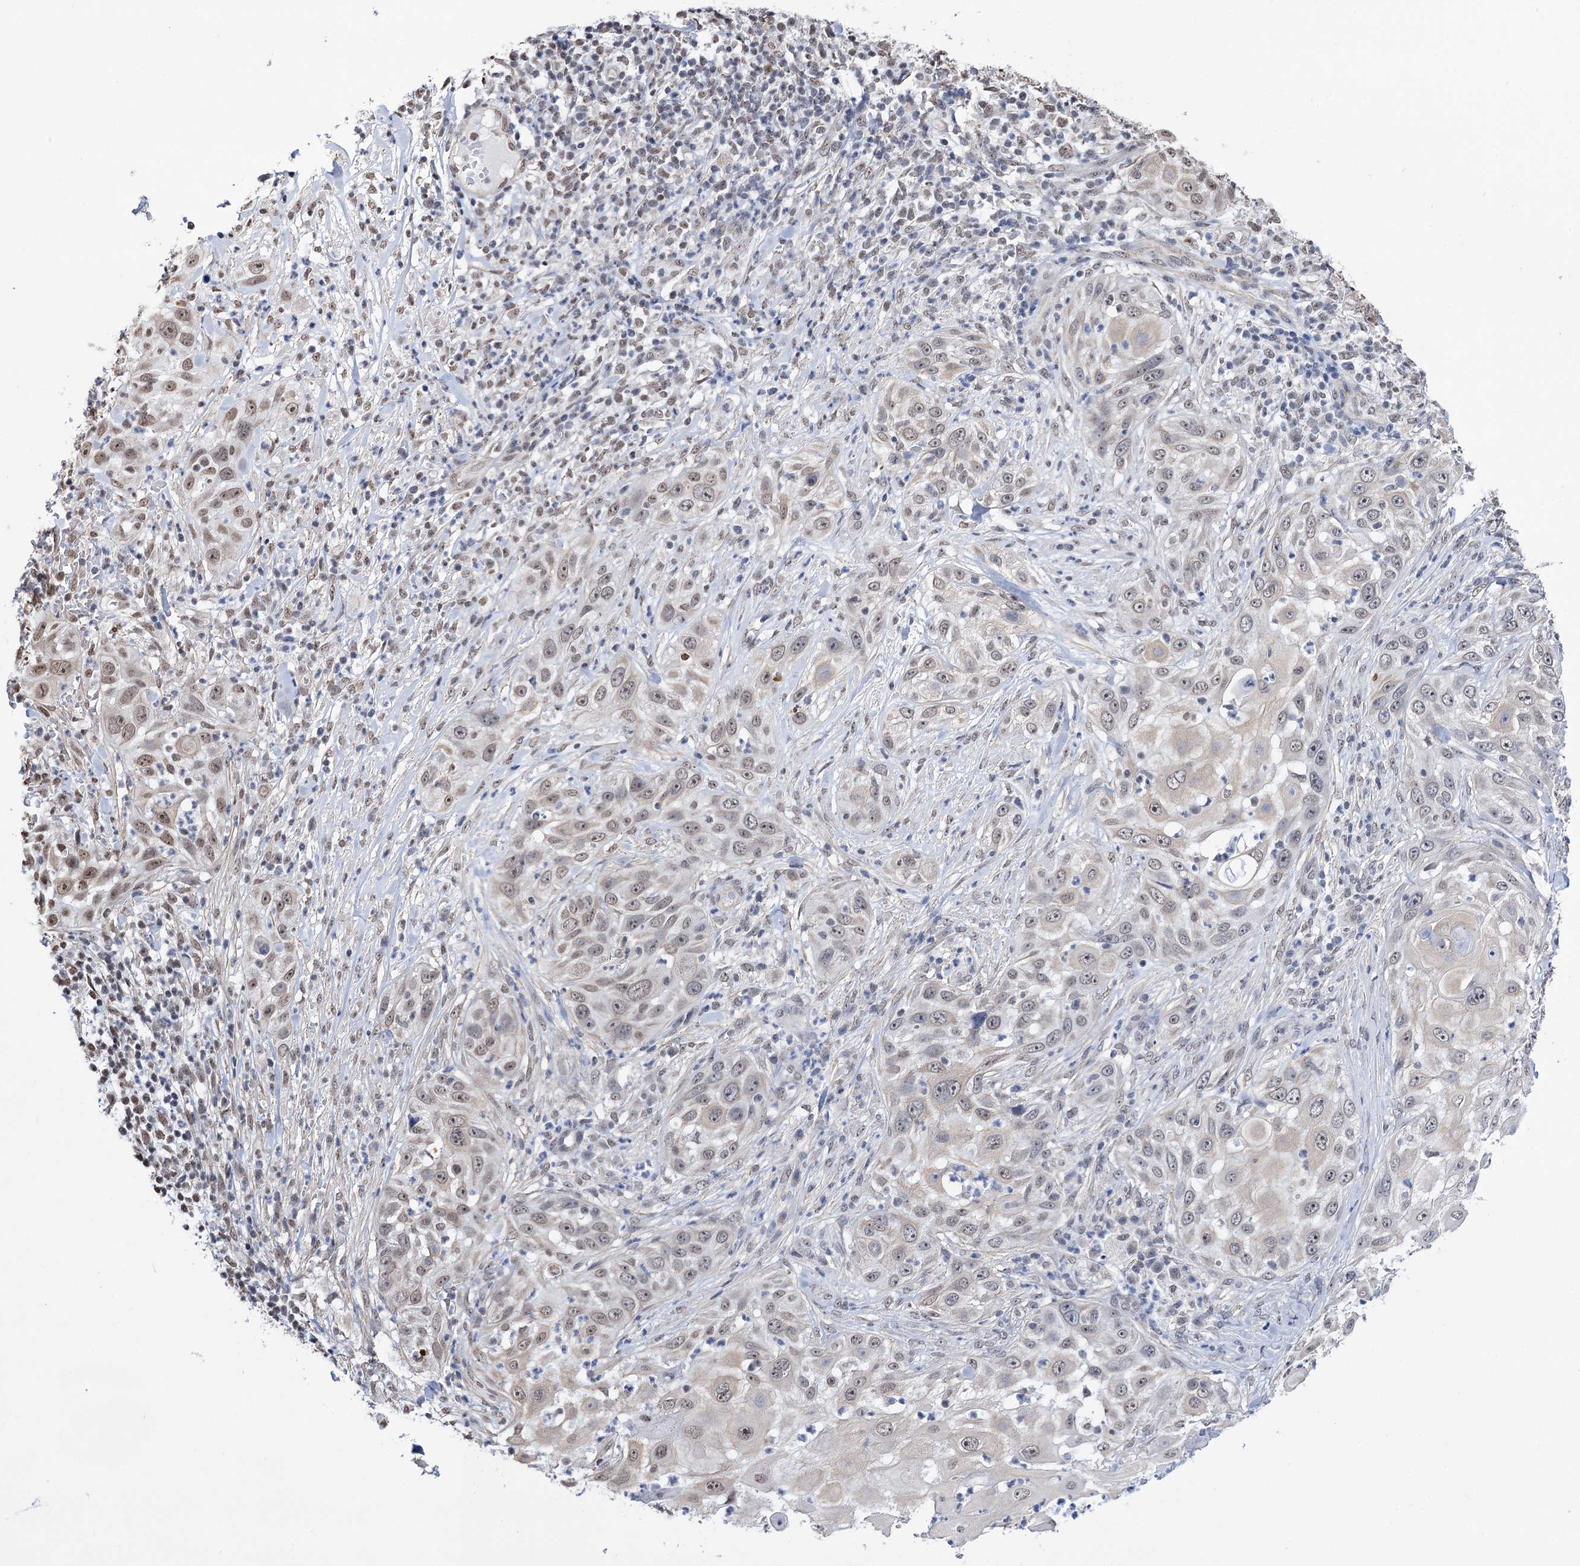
{"staining": {"intensity": "weak", "quantity": "25%-75%", "location": "nuclear"}, "tissue": "skin cancer", "cell_type": "Tumor cells", "image_type": "cancer", "snomed": [{"axis": "morphology", "description": "Squamous cell carcinoma, NOS"}, {"axis": "topography", "description": "Skin"}], "caption": "Human skin cancer (squamous cell carcinoma) stained for a protein (brown) demonstrates weak nuclear positive positivity in approximately 25%-75% of tumor cells.", "gene": "ABHD10", "patient": {"sex": "female", "age": 44}}